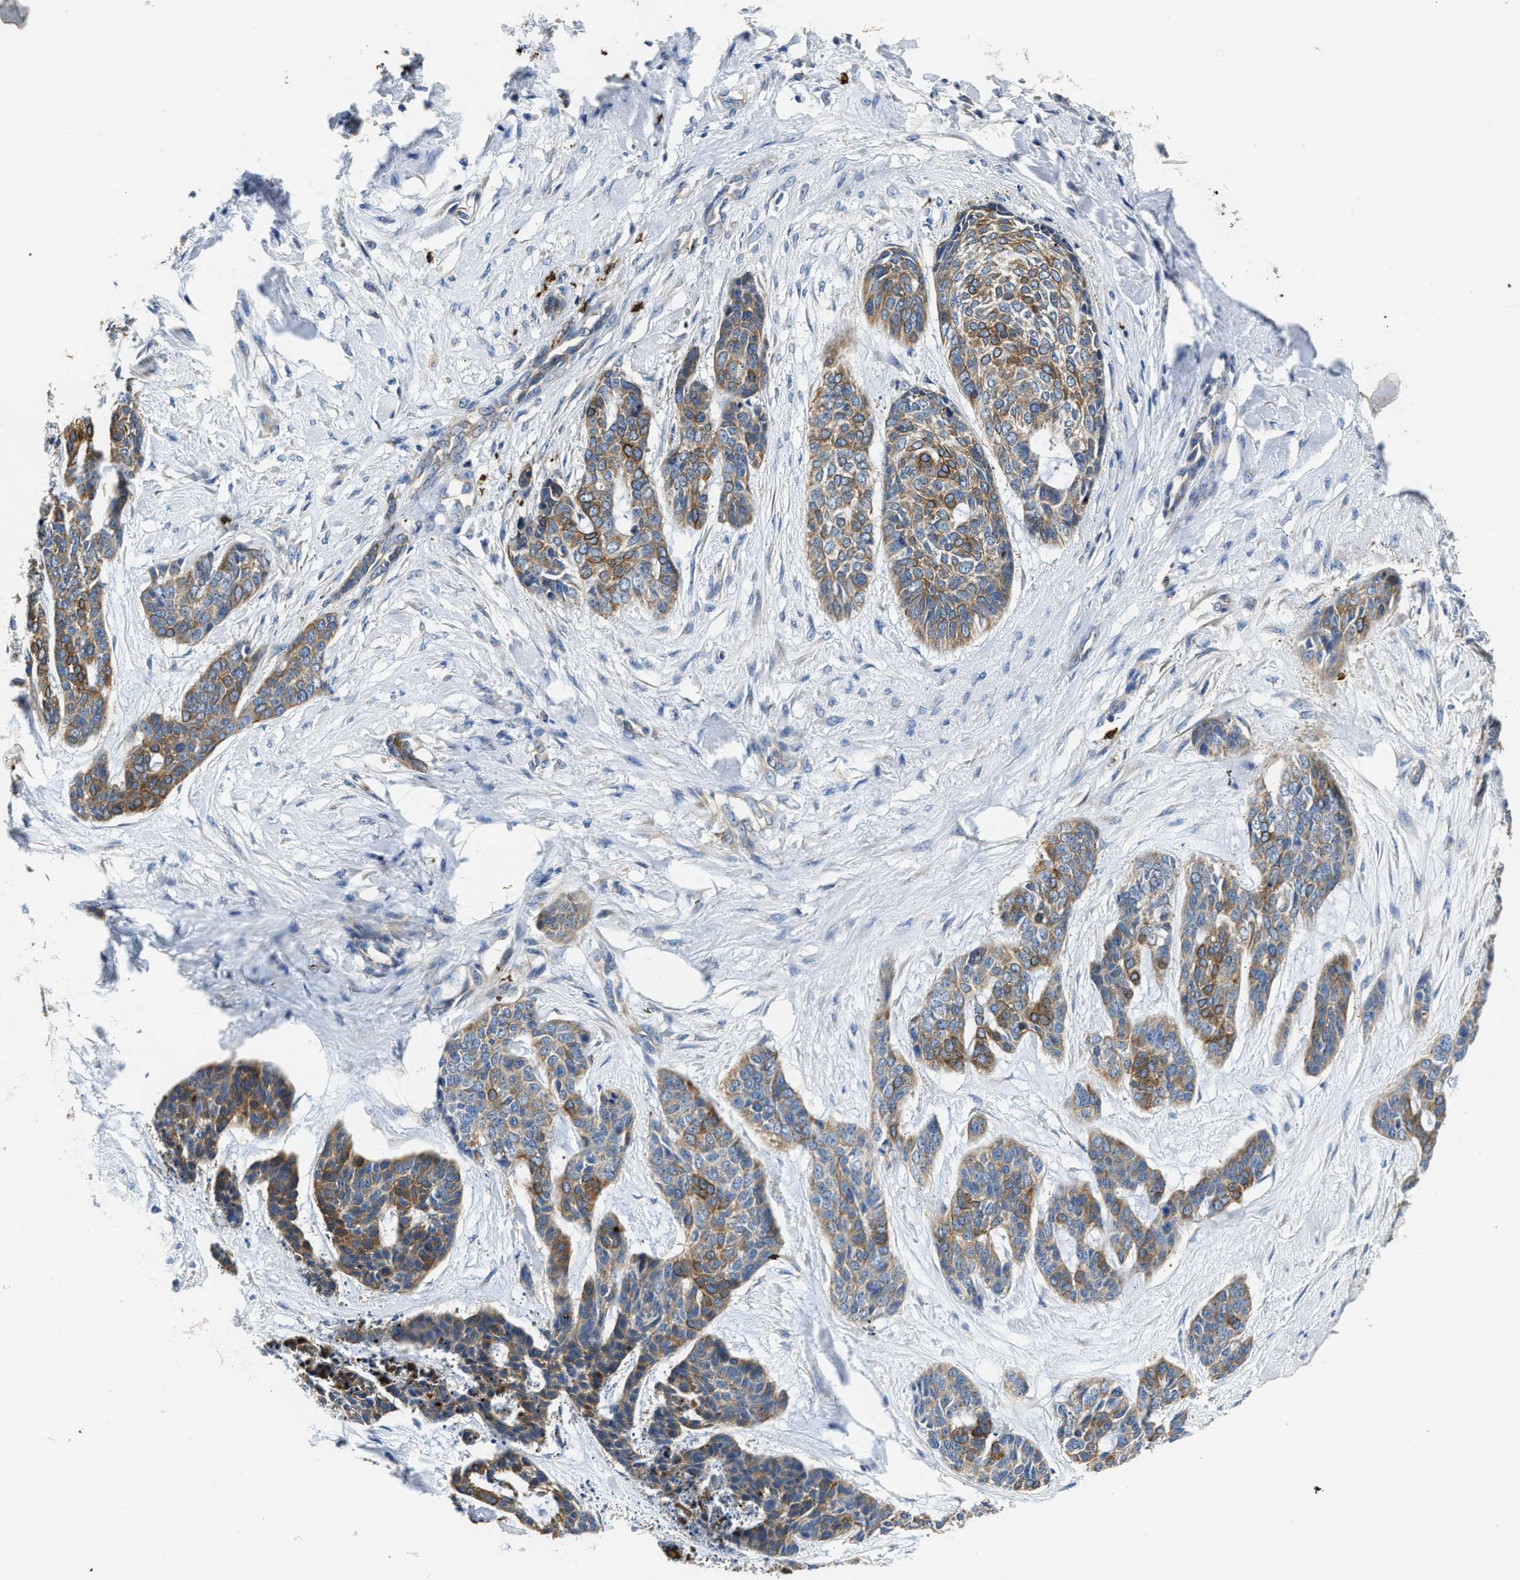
{"staining": {"intensity": "moderate", "quantity": ">75%", "location": "cytoplasmic/membranous"}, "tissue": "skin cancer", "cell_type": "Tumor cells", "image_type": "cancer", "snomed": [{"axis": "morphology", "description": "Basal cell carcinoma"}, {"axis": "topography", "description": "Skin"}], "caption": "Immunohistochemical staining of skin basal cell carcinoma exhibits medium levels of moderate cytoplasmic/membranous protein expression in approximately >75% of tumor cells.", "gene": "TRAF6", "patient": {"sex": "female", "age": 64}}